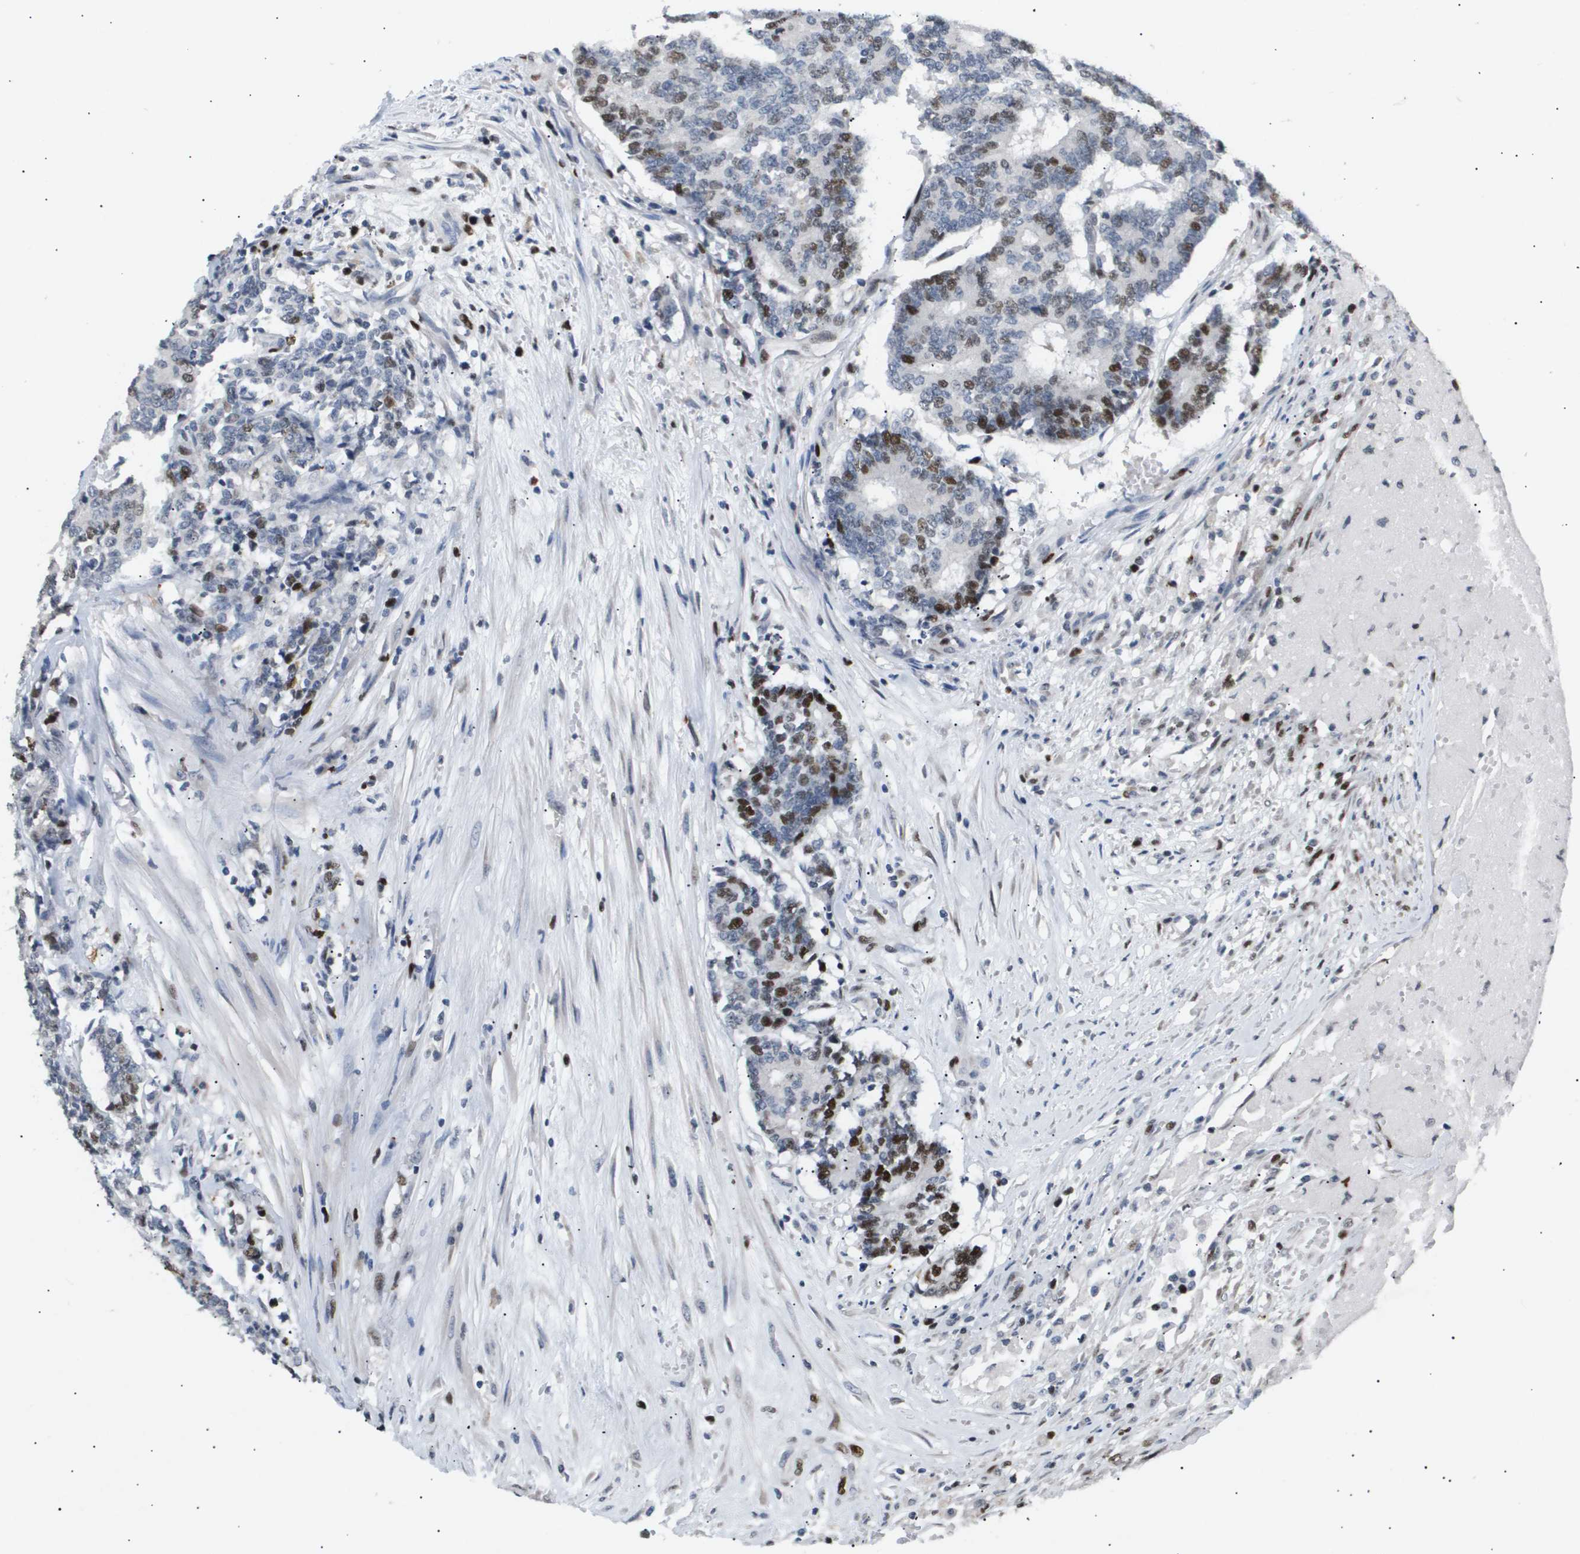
{"staining": {"intensity": "strong", "quantity": "25%-75%", "location": "nuclear"}, "tissue": "prostate cancer", "cell_type": "Tumor cells", "image_type": "cancer", "snomed": [{"axis": "morphology", "description": "Normal tissue, NOS"}, {"axis": "morphology", "description": "Adenocarcinoma, High grade"}, {"axis": "topography", "description": "Prostate"}, {"axis": "topography", "description": "Seminal veicle"}], "caption": "This photomicrograph displays immunohistochemistry staining of human prostate high-grade adenocarcinoma, with high strong nuclear positivity in about 25%-75% of tumor cells.", "gene": "ANAPC2", "patient": {"sex": "male", "age": 55}}